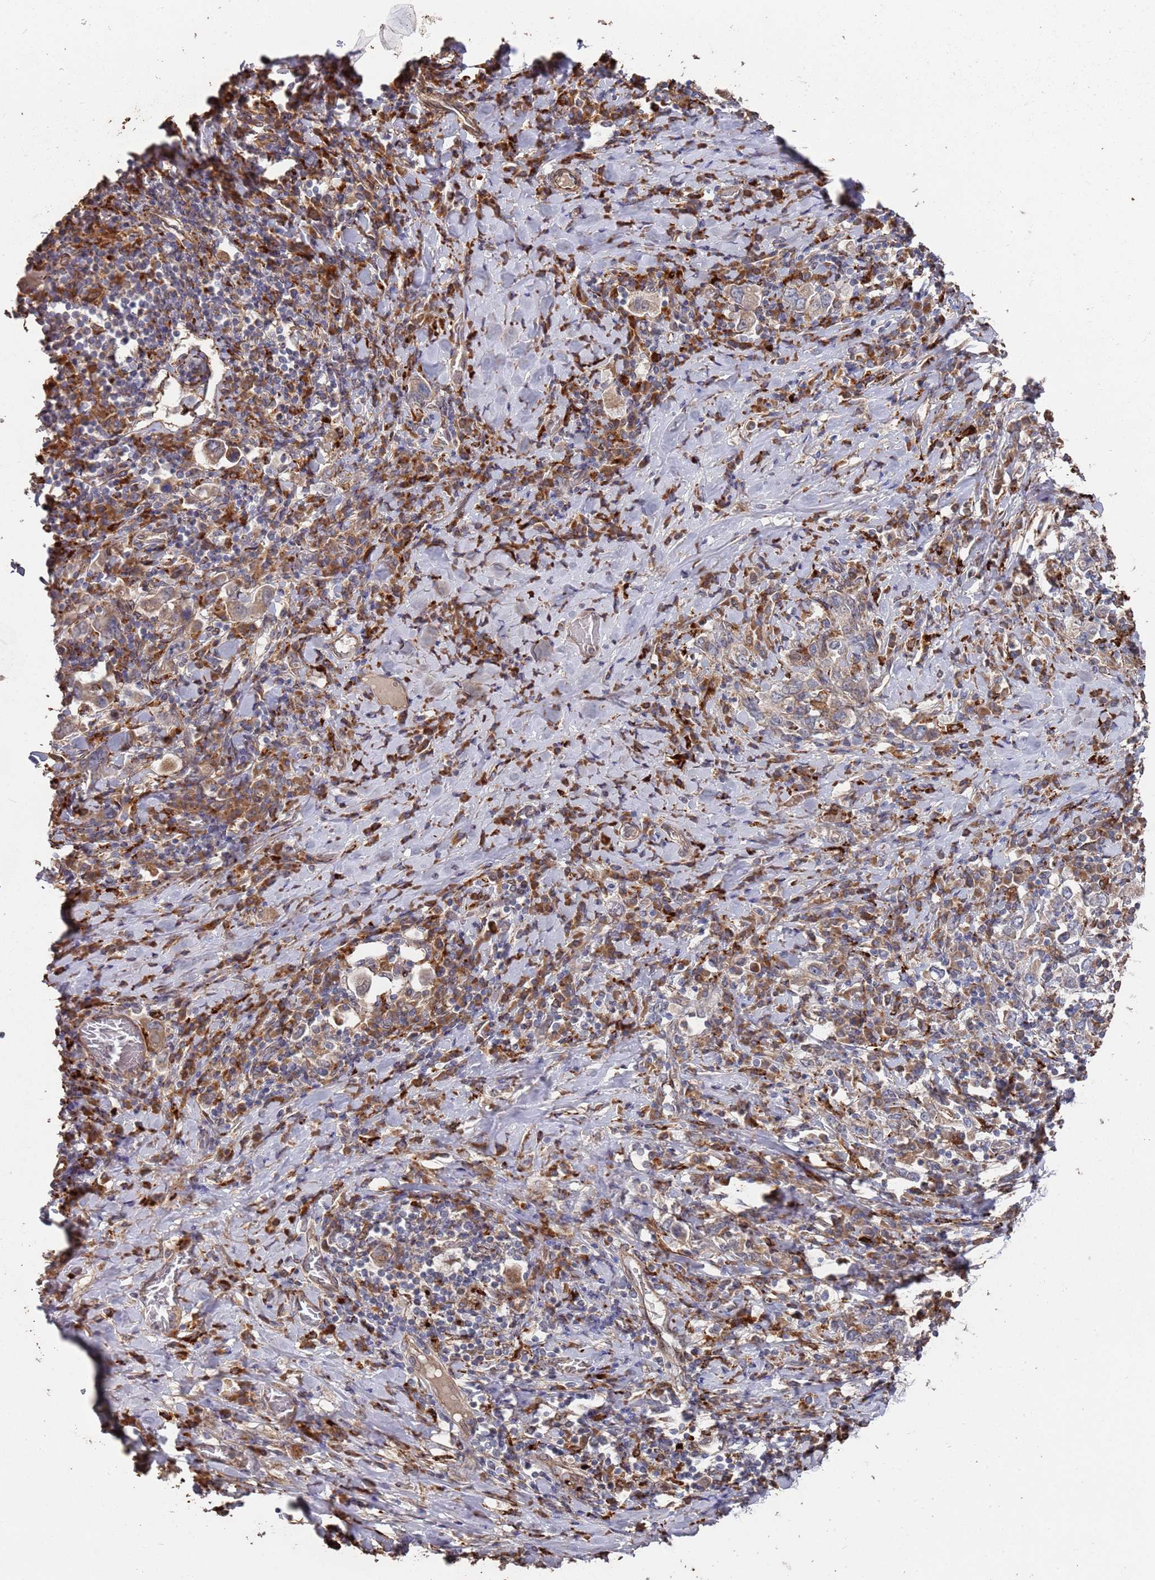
{"staining": {"intensity": "moderate", "quantity": "25%-75%", "location": "cytoplasmic/membranous"}, "tissue": "stomach cancer", "cell_type": "Tumor cells", "image_type": "cancer", "snomed": [{"axis": "morphology", "description": "Adenocarcinoma, NOS"}, {"axis": "topography", "description": "Stomach, upper"}, {"axis": "topography", "description": "Stomach"}], "caption": "Protein analysis of stomach cancer tissue exhibits moderate cytoplasmic/membranous expression in approximately 25%-75% of tumor cells.", "gene": "LACC1", "patient": {"sex": "male", "age": 62}}